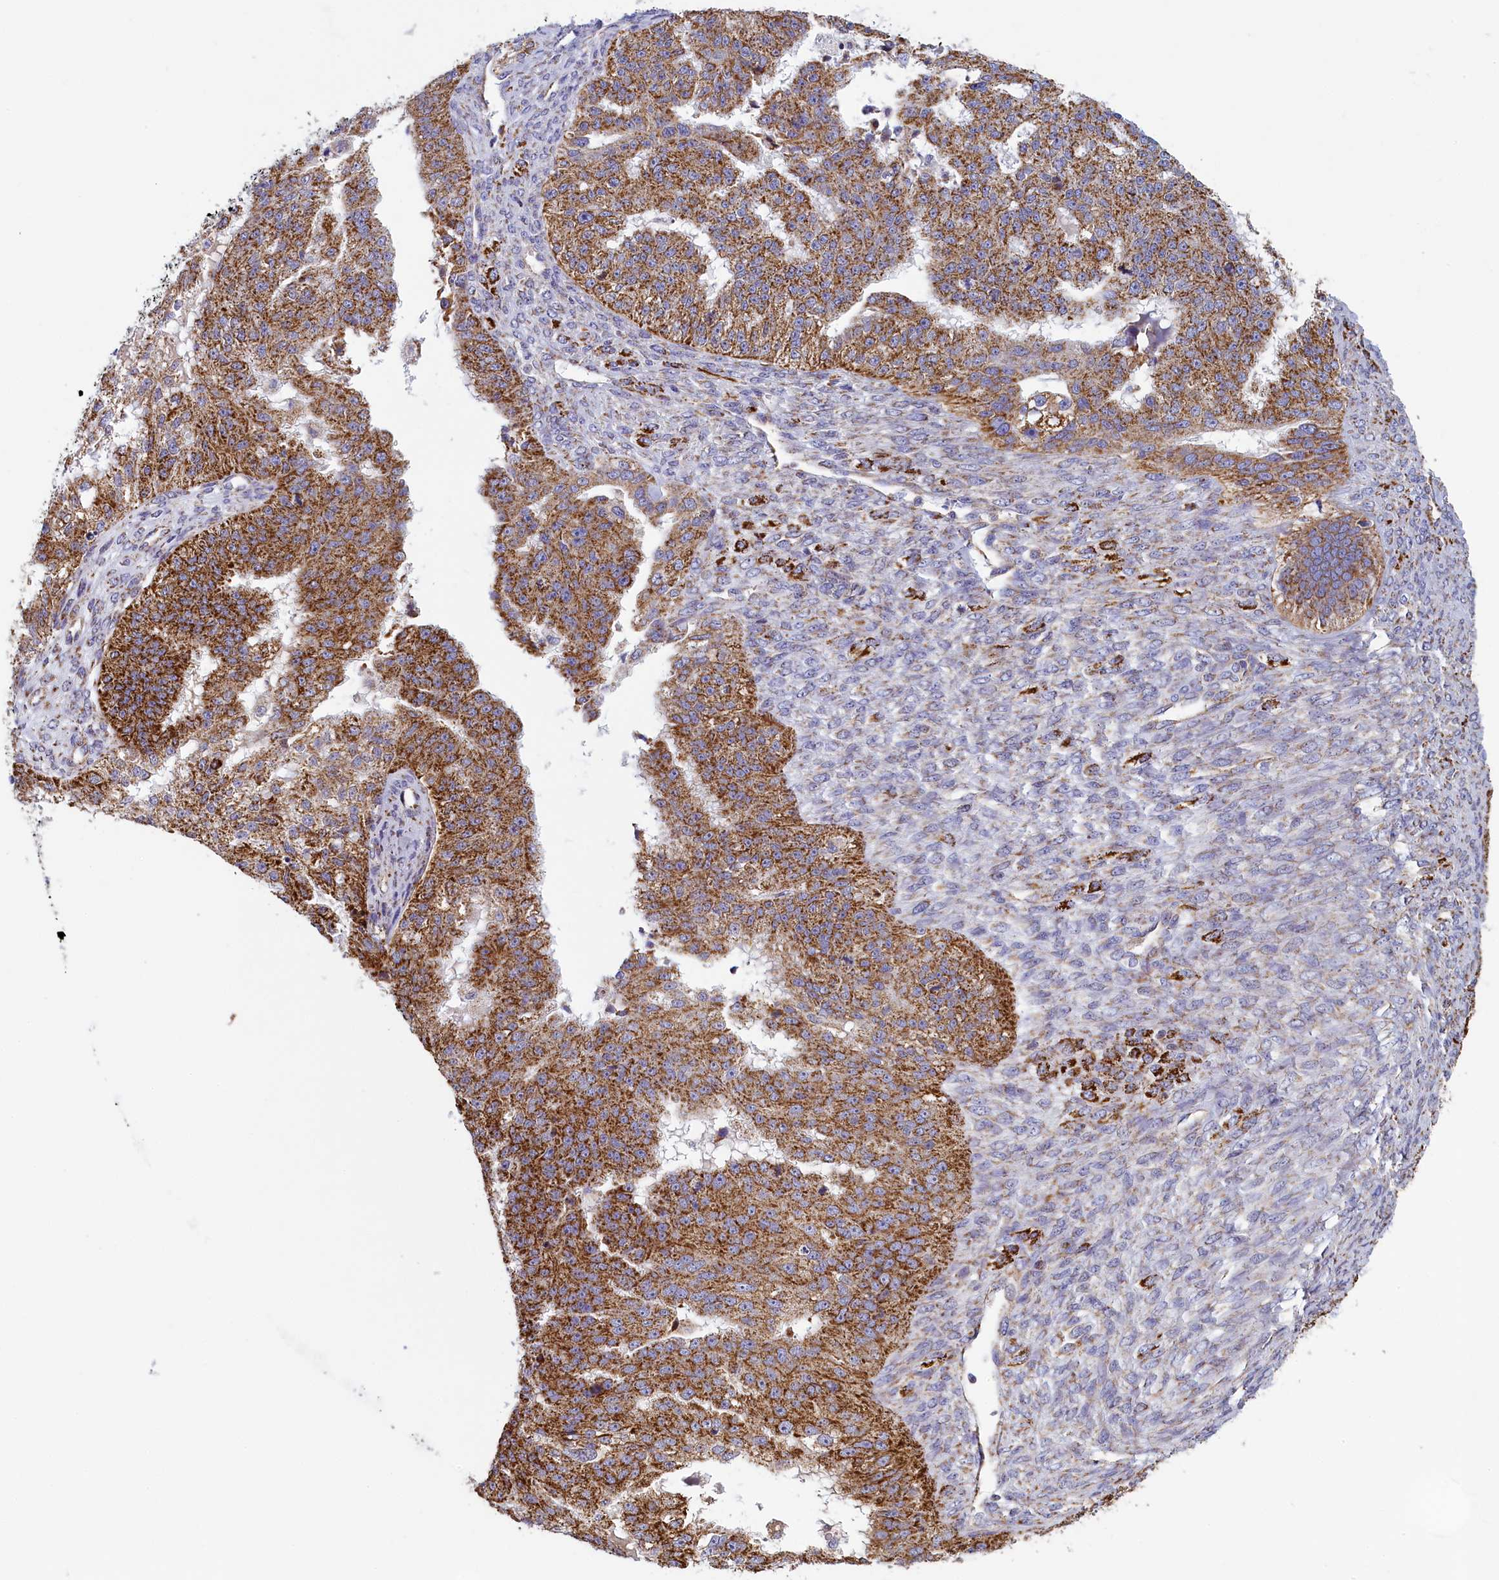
{"staining": {"intensity": "moderate", "quantity": ">75%", "location": "cytoplasmic/membranous"}, "tissue": "ovarian cancer", "cell_type": "Tumor cells", "image_type": "cancer", "snomed": [{"axis": "morphology", "description": "Cystadenocarcinoma, serous, NOS"}, {"axis": "topography", "description": "Ovary"}], "caption": "Immunohistochemistry (IHC) of human ovarian cancer displays medium levels of moderate cytoplasmic/membranous staining in approximately >75% of tumor cells. The protein of interest is shown in brown color, while the nuclei are stained blue.", "gene": "IFT122", "patient": {"sex": "female", "age": 58}}